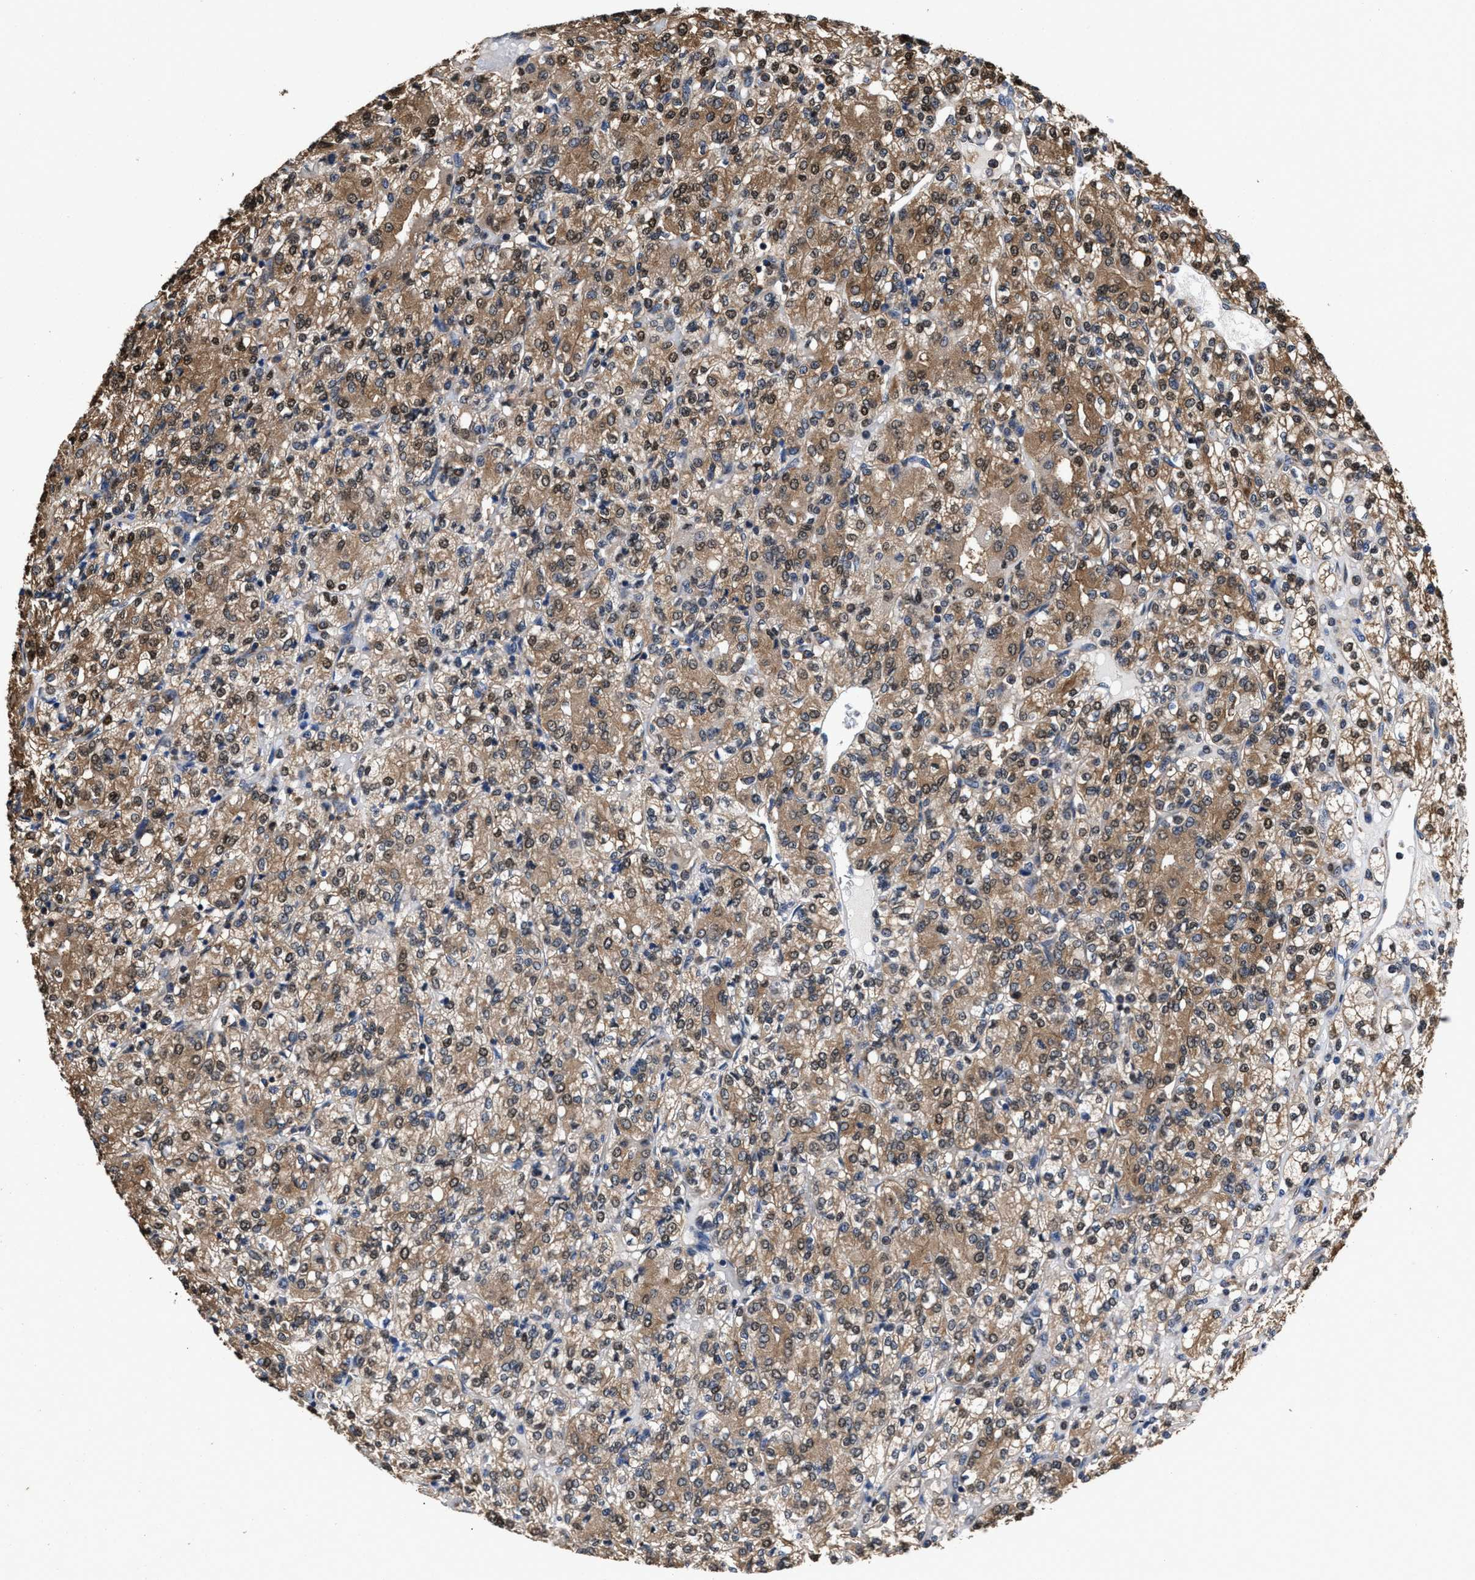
{"staining": {"intensity": "moderate", "quantity": ">75%", "location": "cytoplasmic/membranous,nuclear"}, "tissue": "renal cancer", "cell_type": "Tumor cells", "image_type": "cancer", "snomed": [{"axis": "morphology", "description": "Adenocarcinoma, NOS"}, {"axis": "topography", "description": "Kidney"}], "caption": "The image displays a brown stain indicating the presence of a protein in the cytoplasmic/membranous and nuclear of tumor cells in adenocarcinoma (renal).", "gene": "ACLY", "patient": {"sex": "male", "age": 77}}